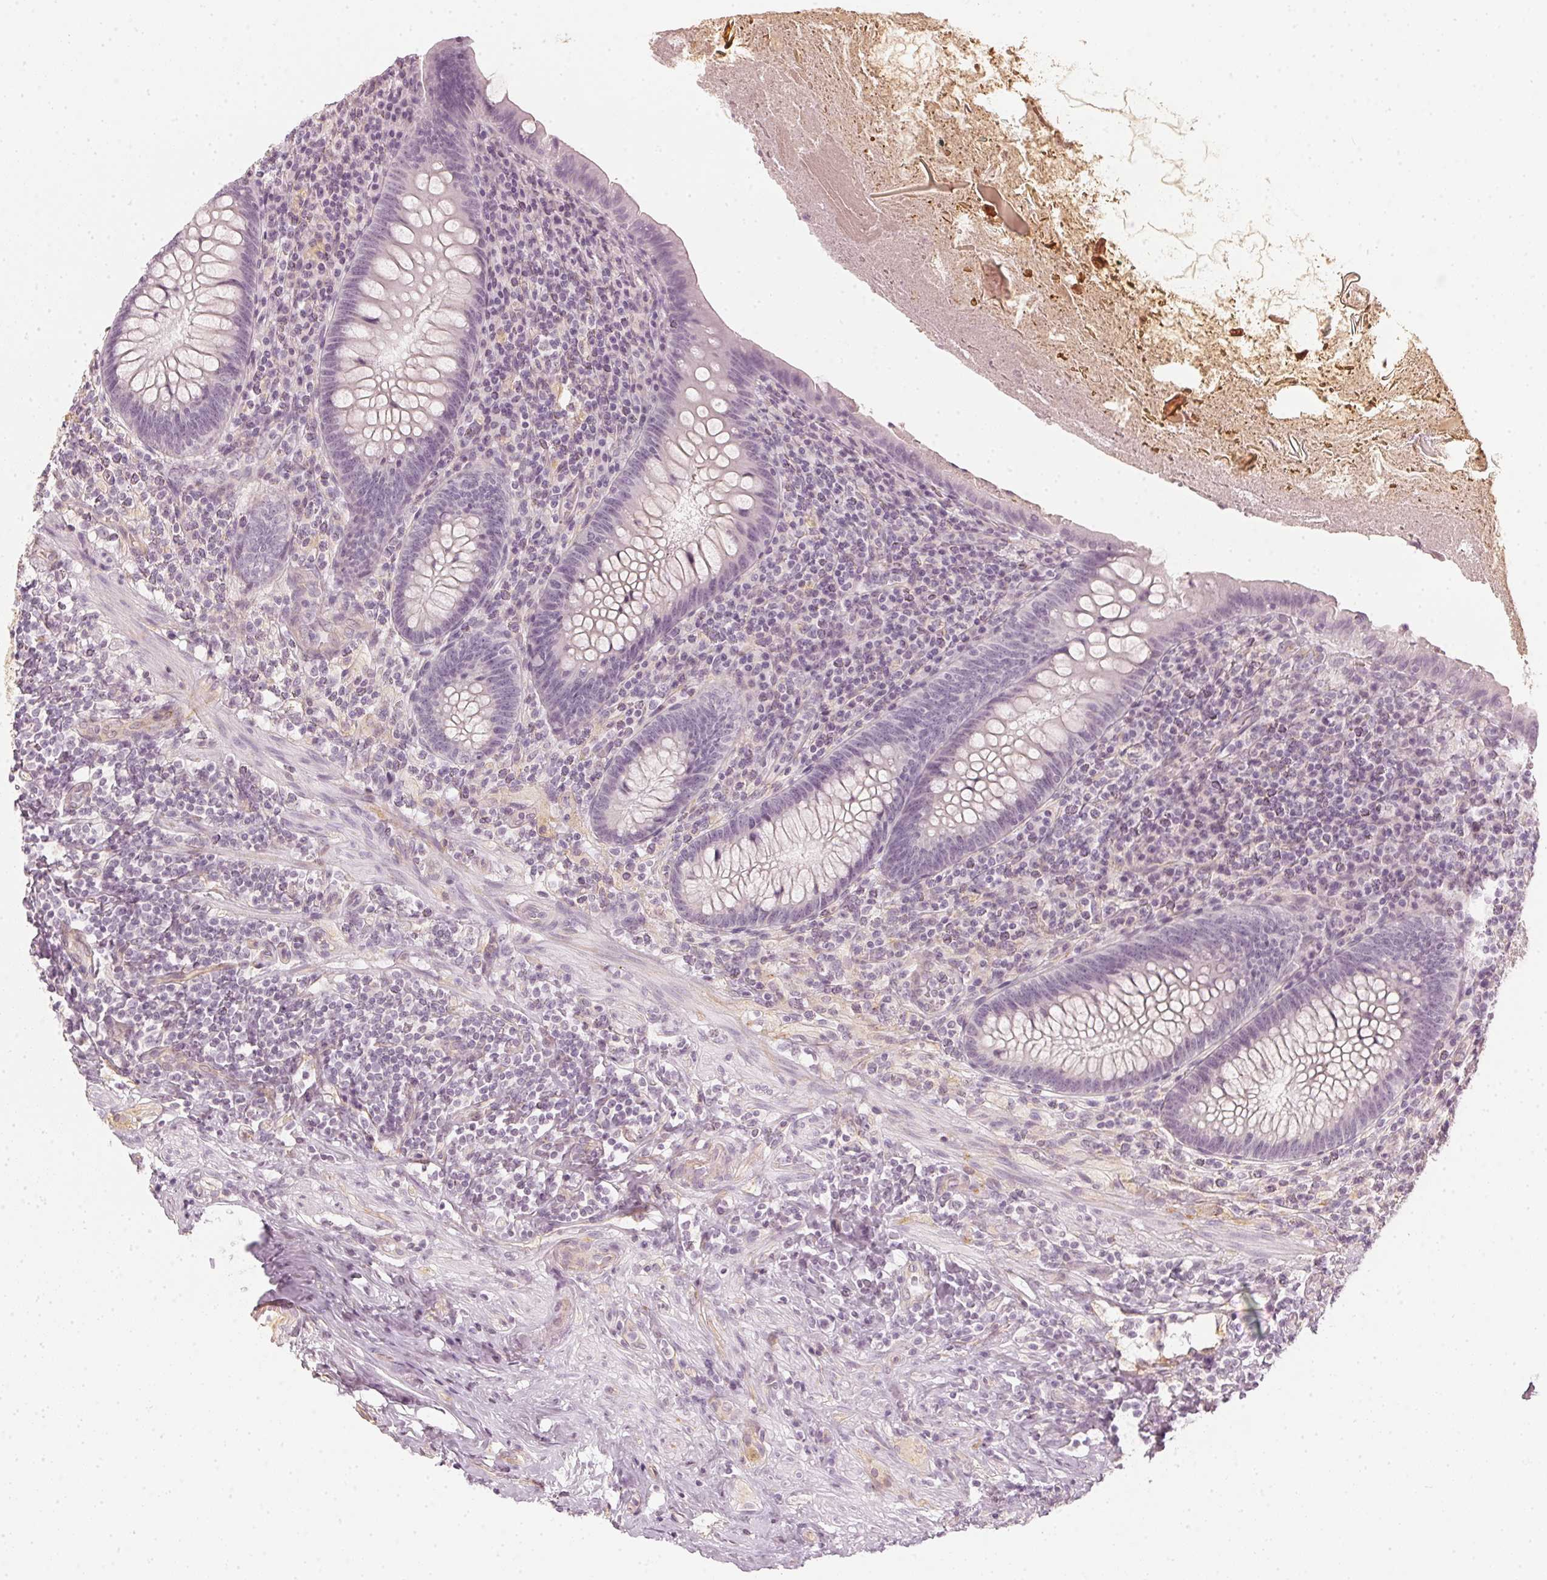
{"staining": {"intensity": "negative", "quantity": "none", "location": "none"}, "tissue": "appendix", "cell_type": "Glandular cells", "image_type": "normal", "snomed": [{"axis": "morphology", "description": "Normal tissue, NOS"}, {"axis": "topography", "description": "Appendix"}], "caption": "Appendix stained for a protein using immunohistochemistry reveals no positivity glandular cells.", "gene": "APLP1", "patient": {"sex": "male", "age": 47}}